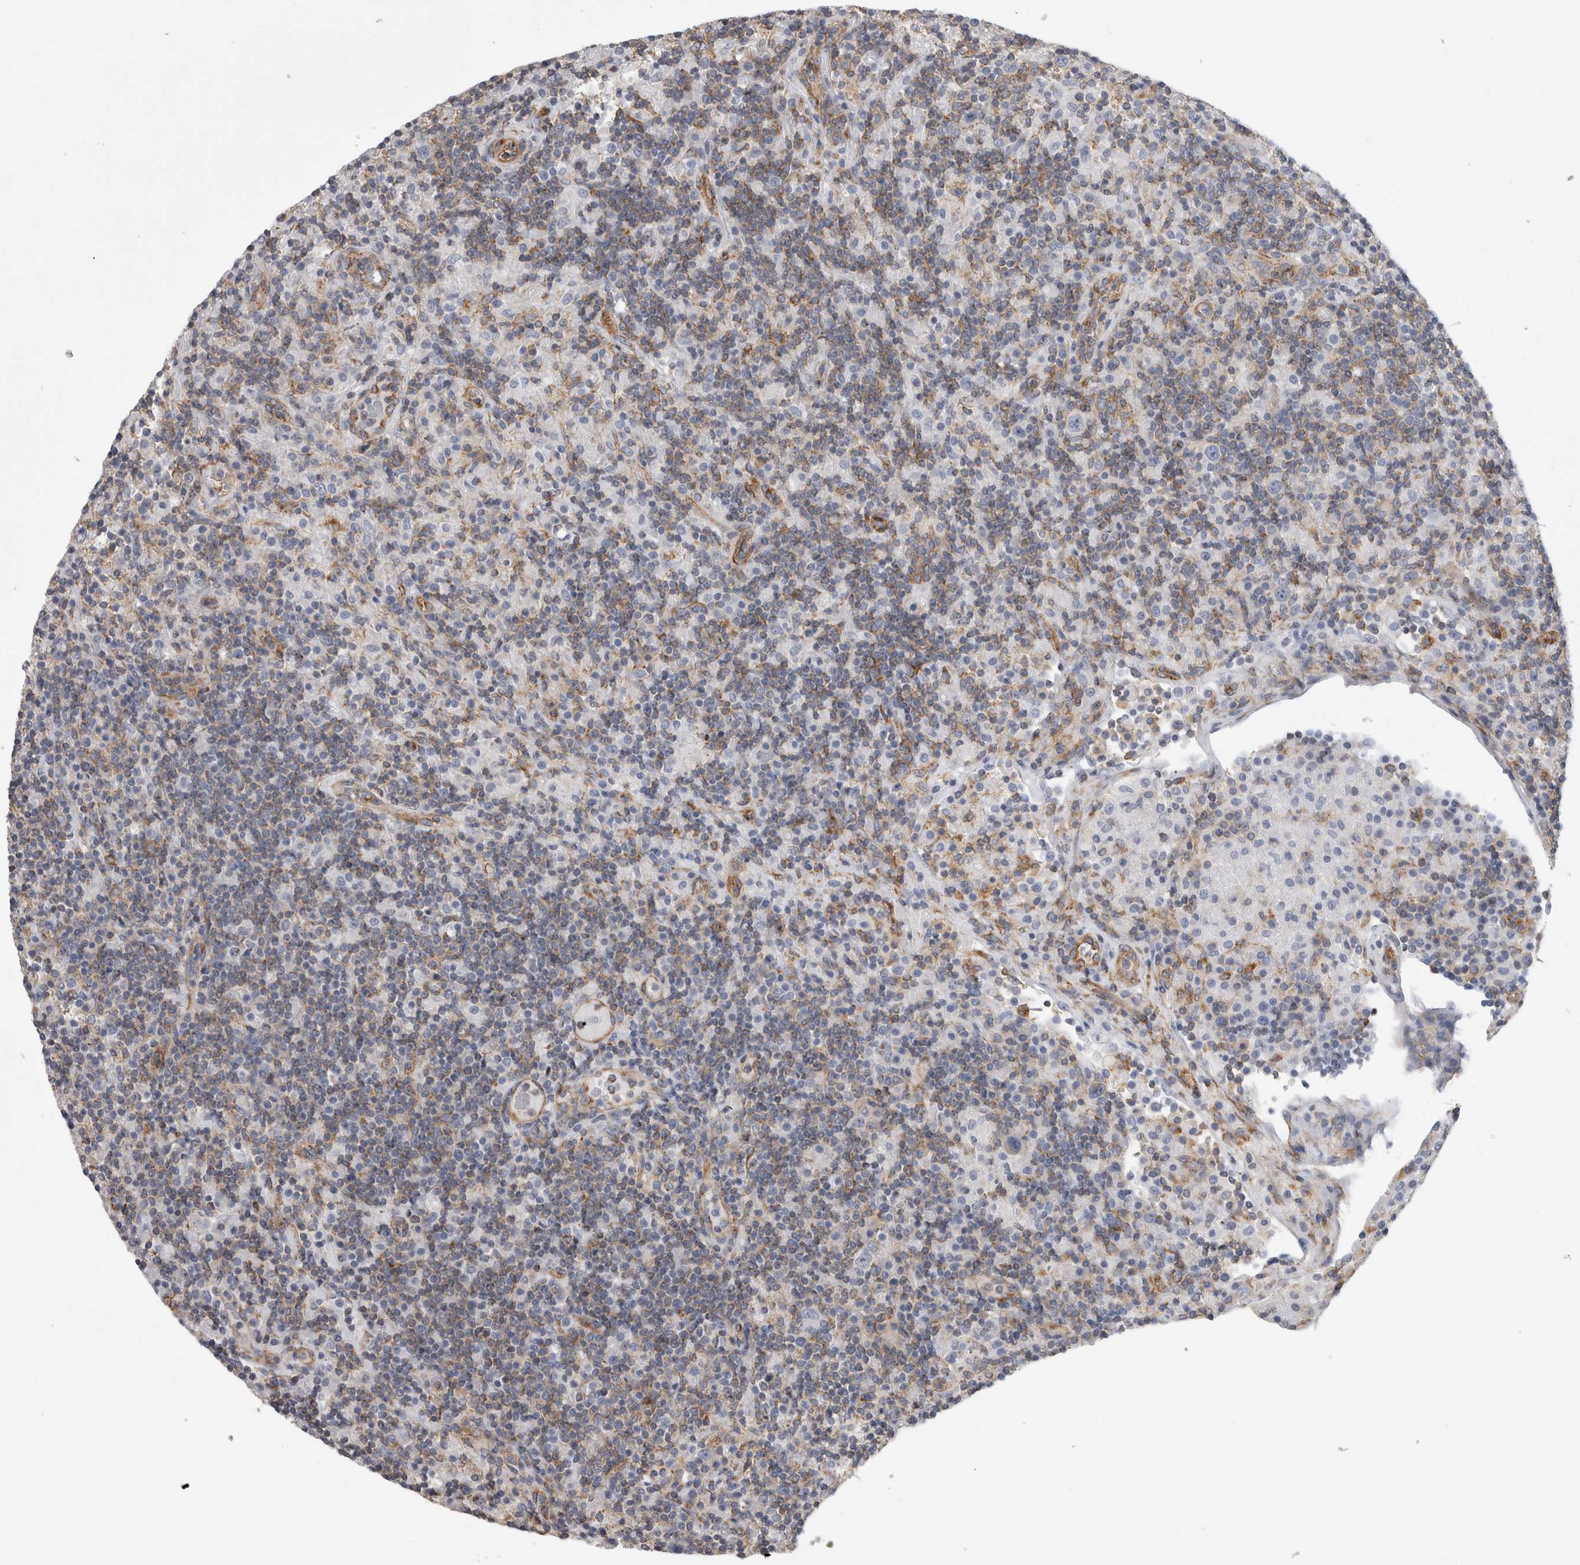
{"staining": {"intensity": "negative", "quantity": "none", "location": "none"}, "tissue": "lymphoma", "cell_type": "Tumor cells", "image_type": "cancer", "snomed": [{"axis": "morphology", "description": "Hodgkin's disease, NOS"}, {"axis": "topography", "description": "Lymph node"}], "caption": "Immunohistochemistry micrograph of lymphoma stained for a protein (brown), which shows no staining in tumor cells. (Immunohistochemistry, brightfield microscopy, high magnification).", "gene": "ATXN3", "patient": {"sex": "male", "age": 70}}